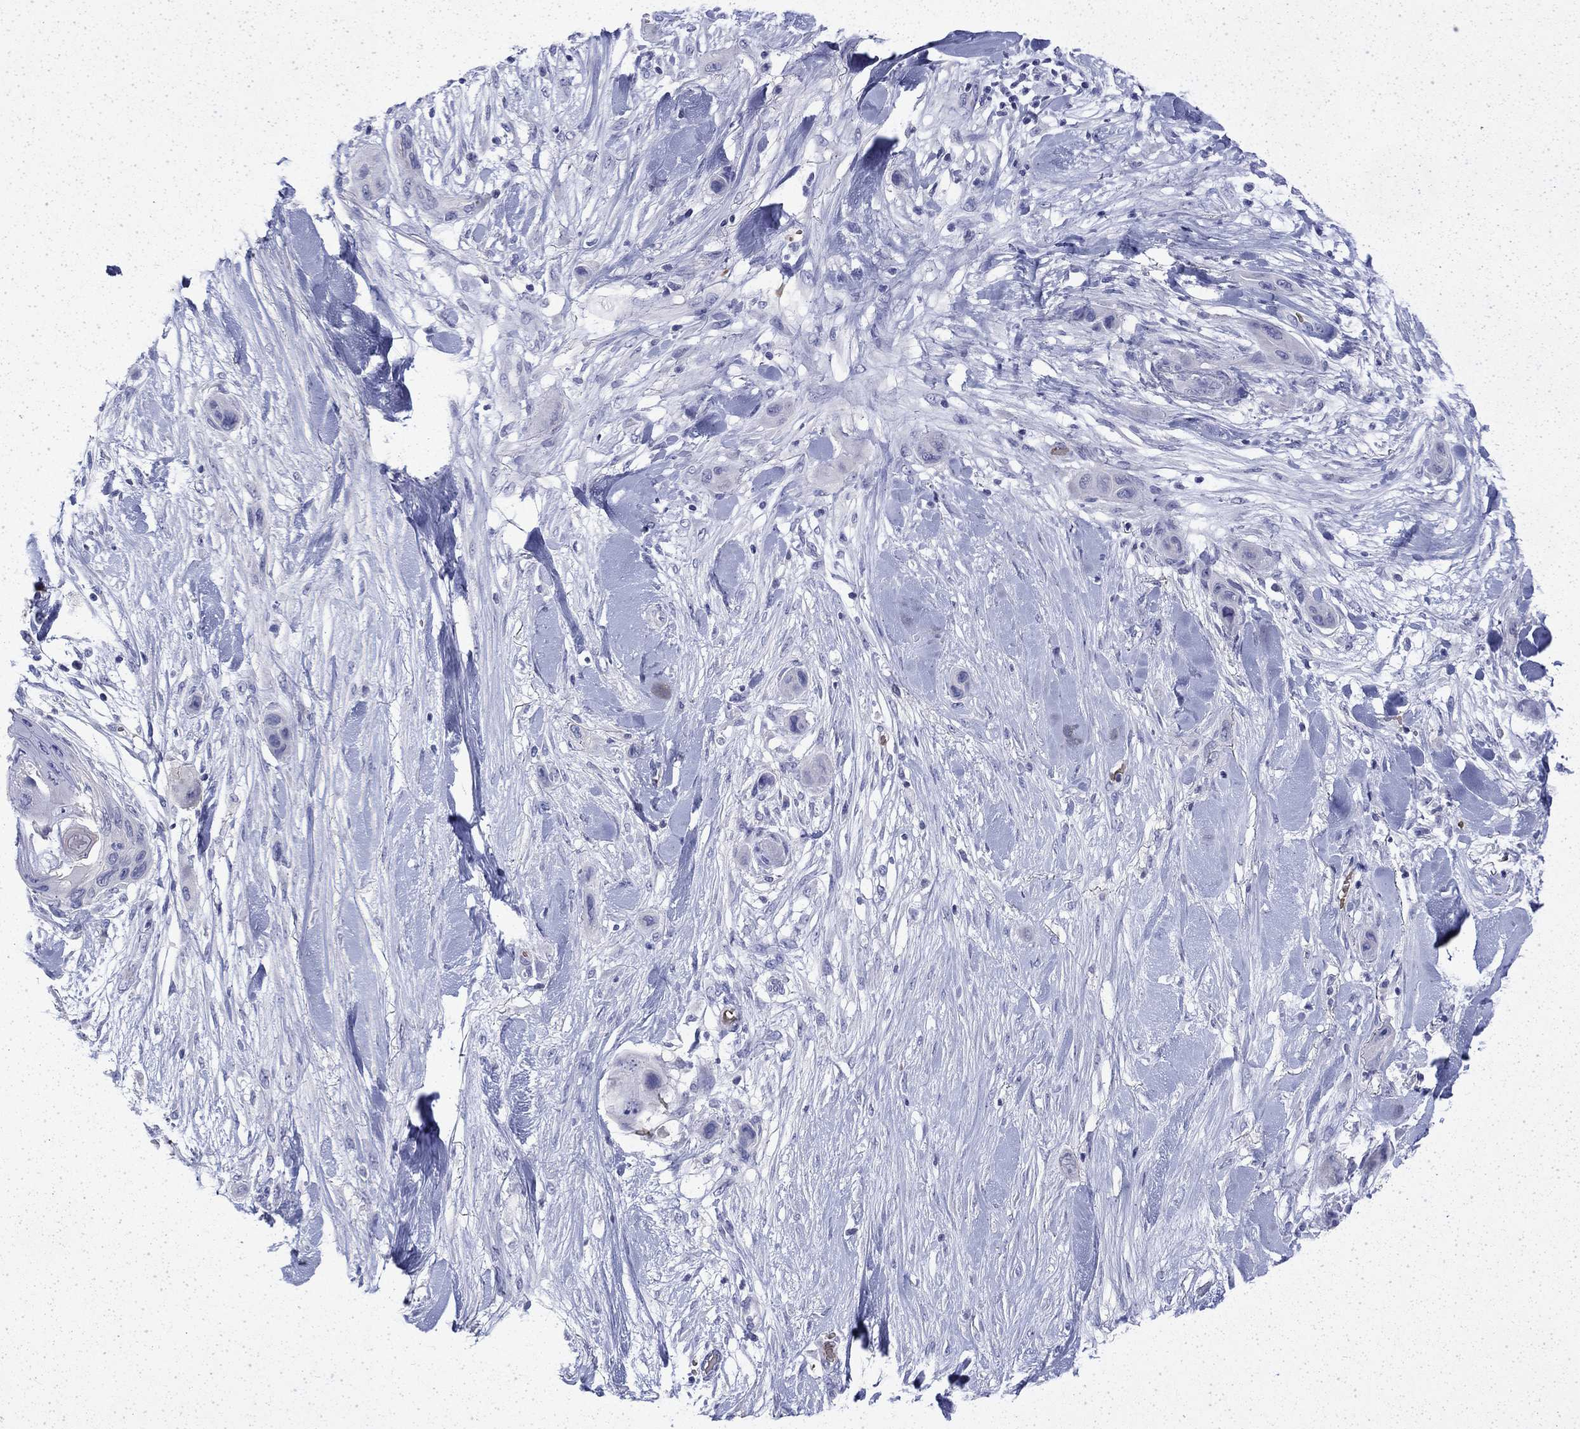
{"staining": {"intensity": "negative", "quantity": "none", "location": "none"}, "tissue": "skin cancer", "cell_type": "Tumor cells", "image_type": "cancer", "snomed": [{"axis": "morphology", "description": "Squamous cell carcinoma, NOS"}, {"axis": "topography", "description": "Skin"}], "caption": "Skin squamous cell carcinoma stained for a protein using immunohistochemistry displays no positivity tumor cells.", "gene": "ENPP6", "patient": {"sex": "male", "age": 79}}